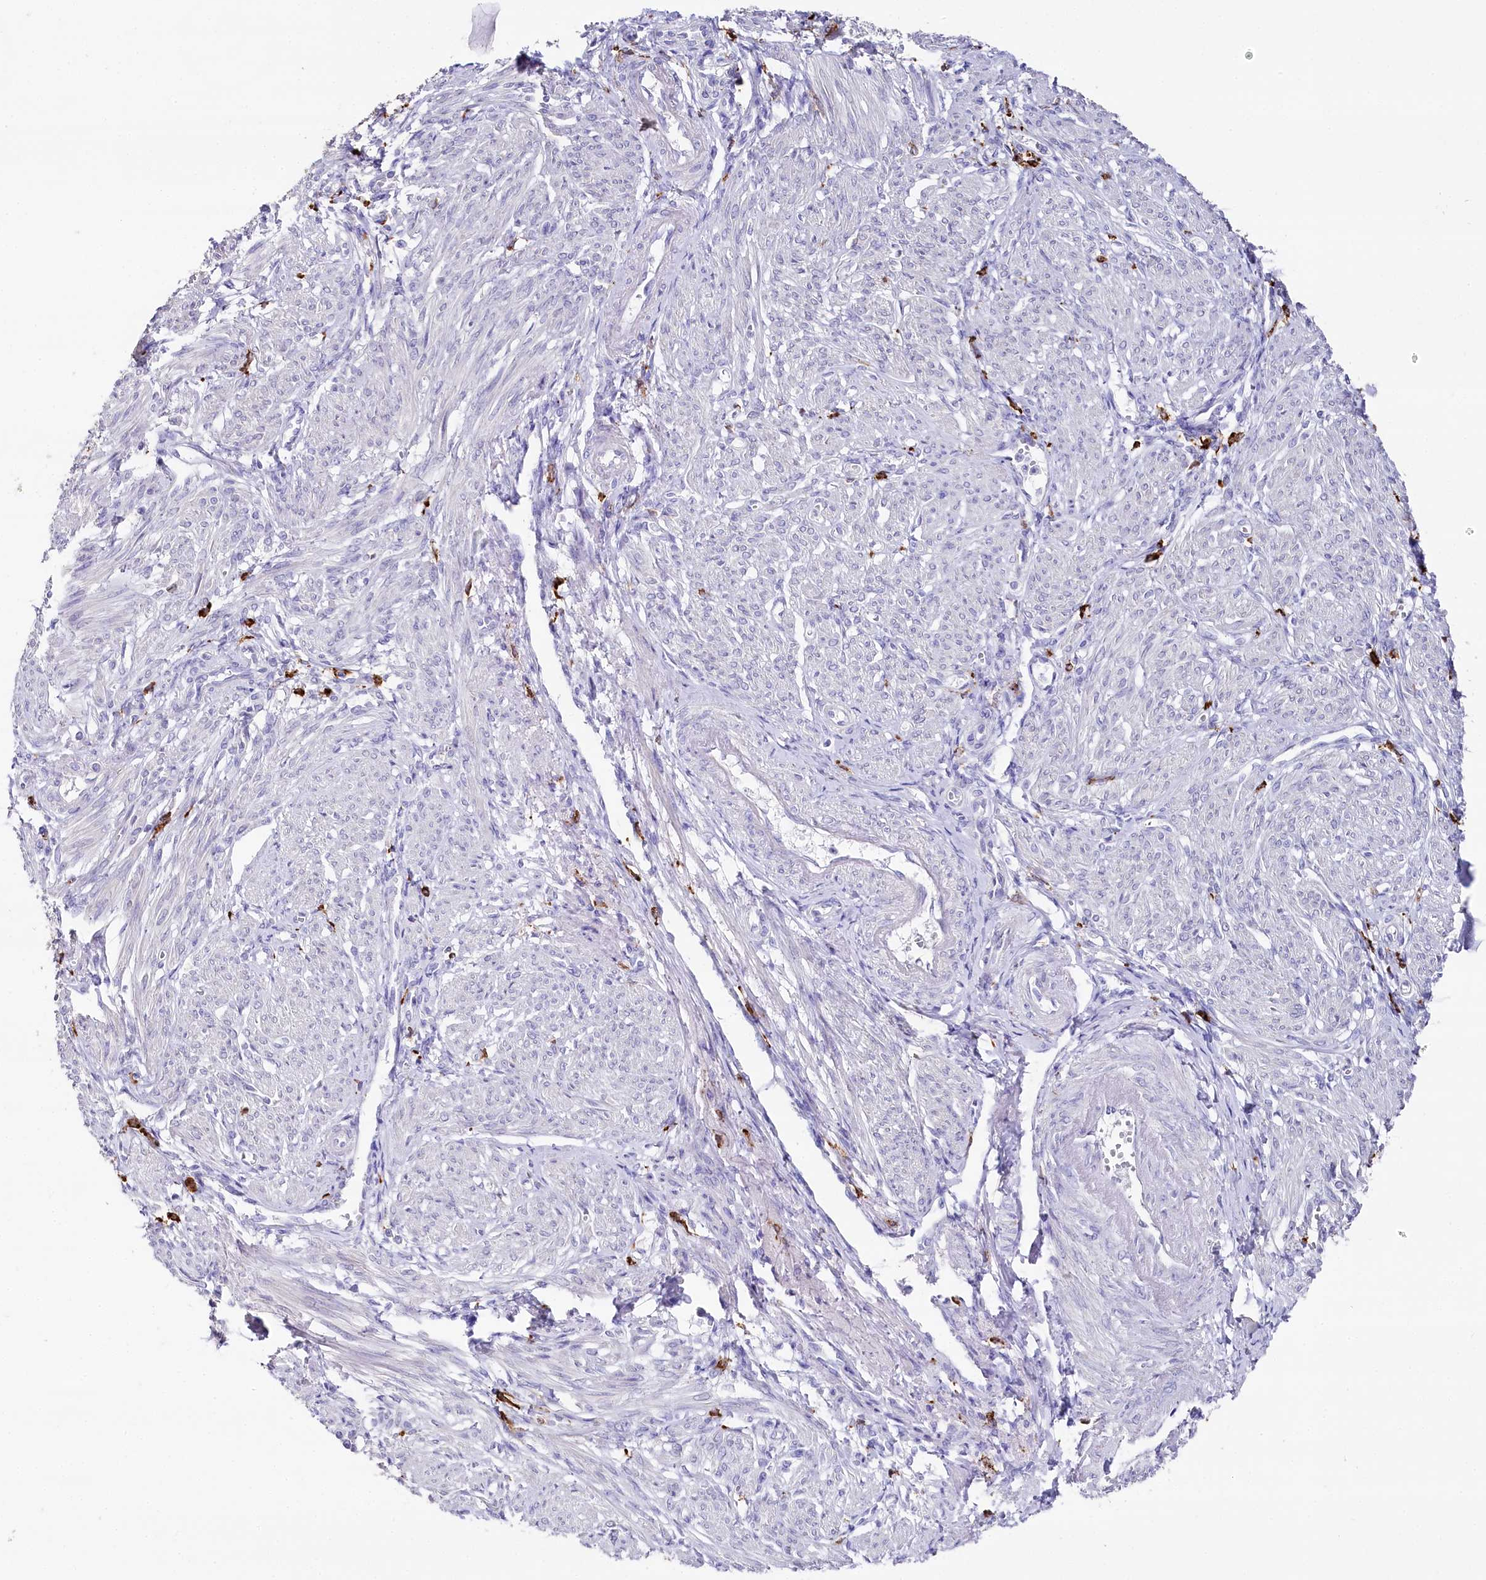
{"staining": {"intensity": "negative", "quantity": "none", "location": "none"}, "tissue": "smooth muscle", "cell_type": "Smooth muscle cells", "image_type": "normal", "snomed": [{"axis": "morphology", "description": "Normal tissue, NOS"}, {"axis": "topography", "description": "Smooth muscle"}], "caption": "This micrograph is of benign smooth muscle stained with immunohistochemistry (IHC) to label a protein in brown with the nuclei are counter-stained blue. There is no positivity in smooth muscle cells.", "gene": "CLEC4M", "patient": {"sex": "female", "age": 39}}